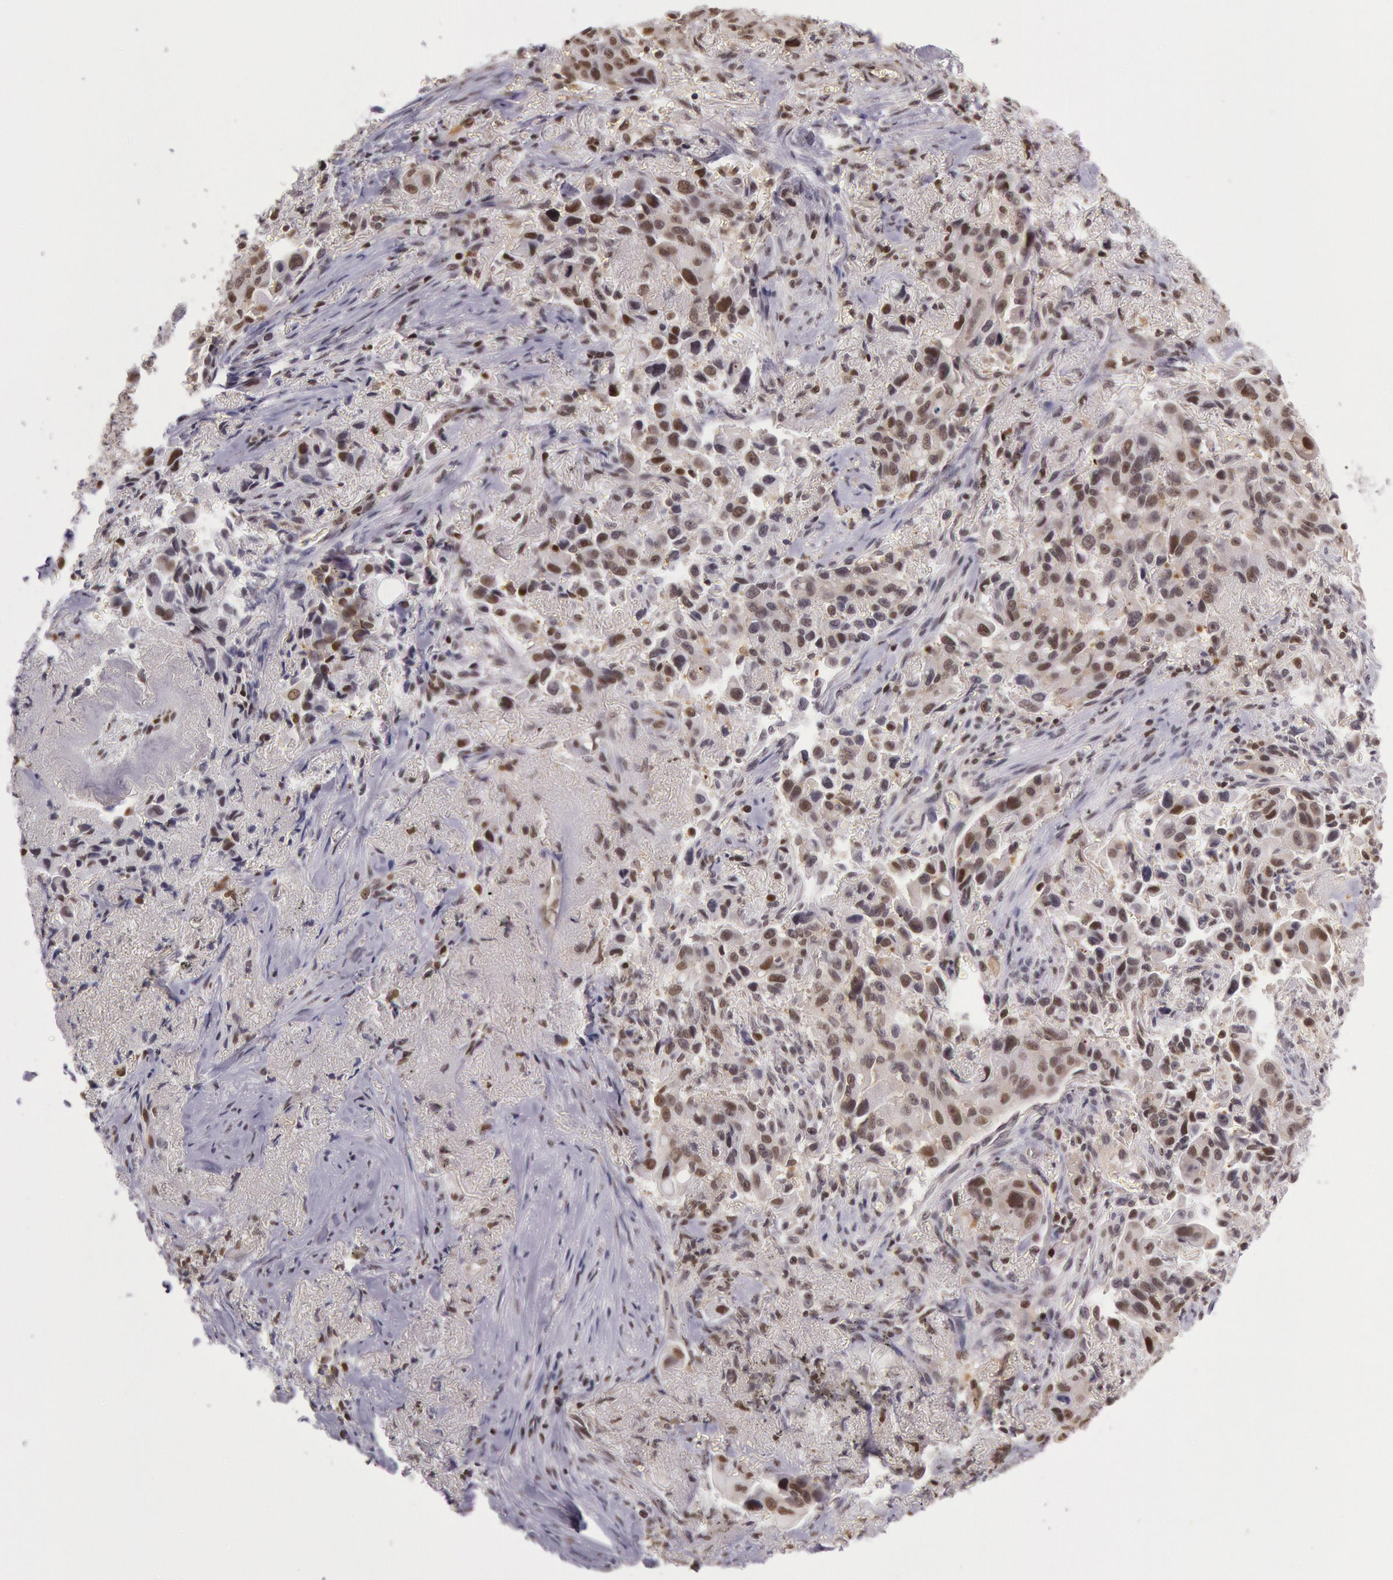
{"staining": {"intensity": "moderate", "quantity": ">75%", "location": "nuclear"}, "tissue": "lung cancer", "cell_type": "Tumor cells", "image_type": "cancer", "snomed": [{"axis": "morphology", "description": "Adenocarcinoma, NOS"}, {"axis": "topography", "description": "Lung"}], "caption": "Tumor cells exhibit medium levels of moderate nuclear expression in approximately >75% of cells in human lung cancer (adenocarcinoma).", "gene": "ESS2", "patient": {"sex": "male", "age": 68}}